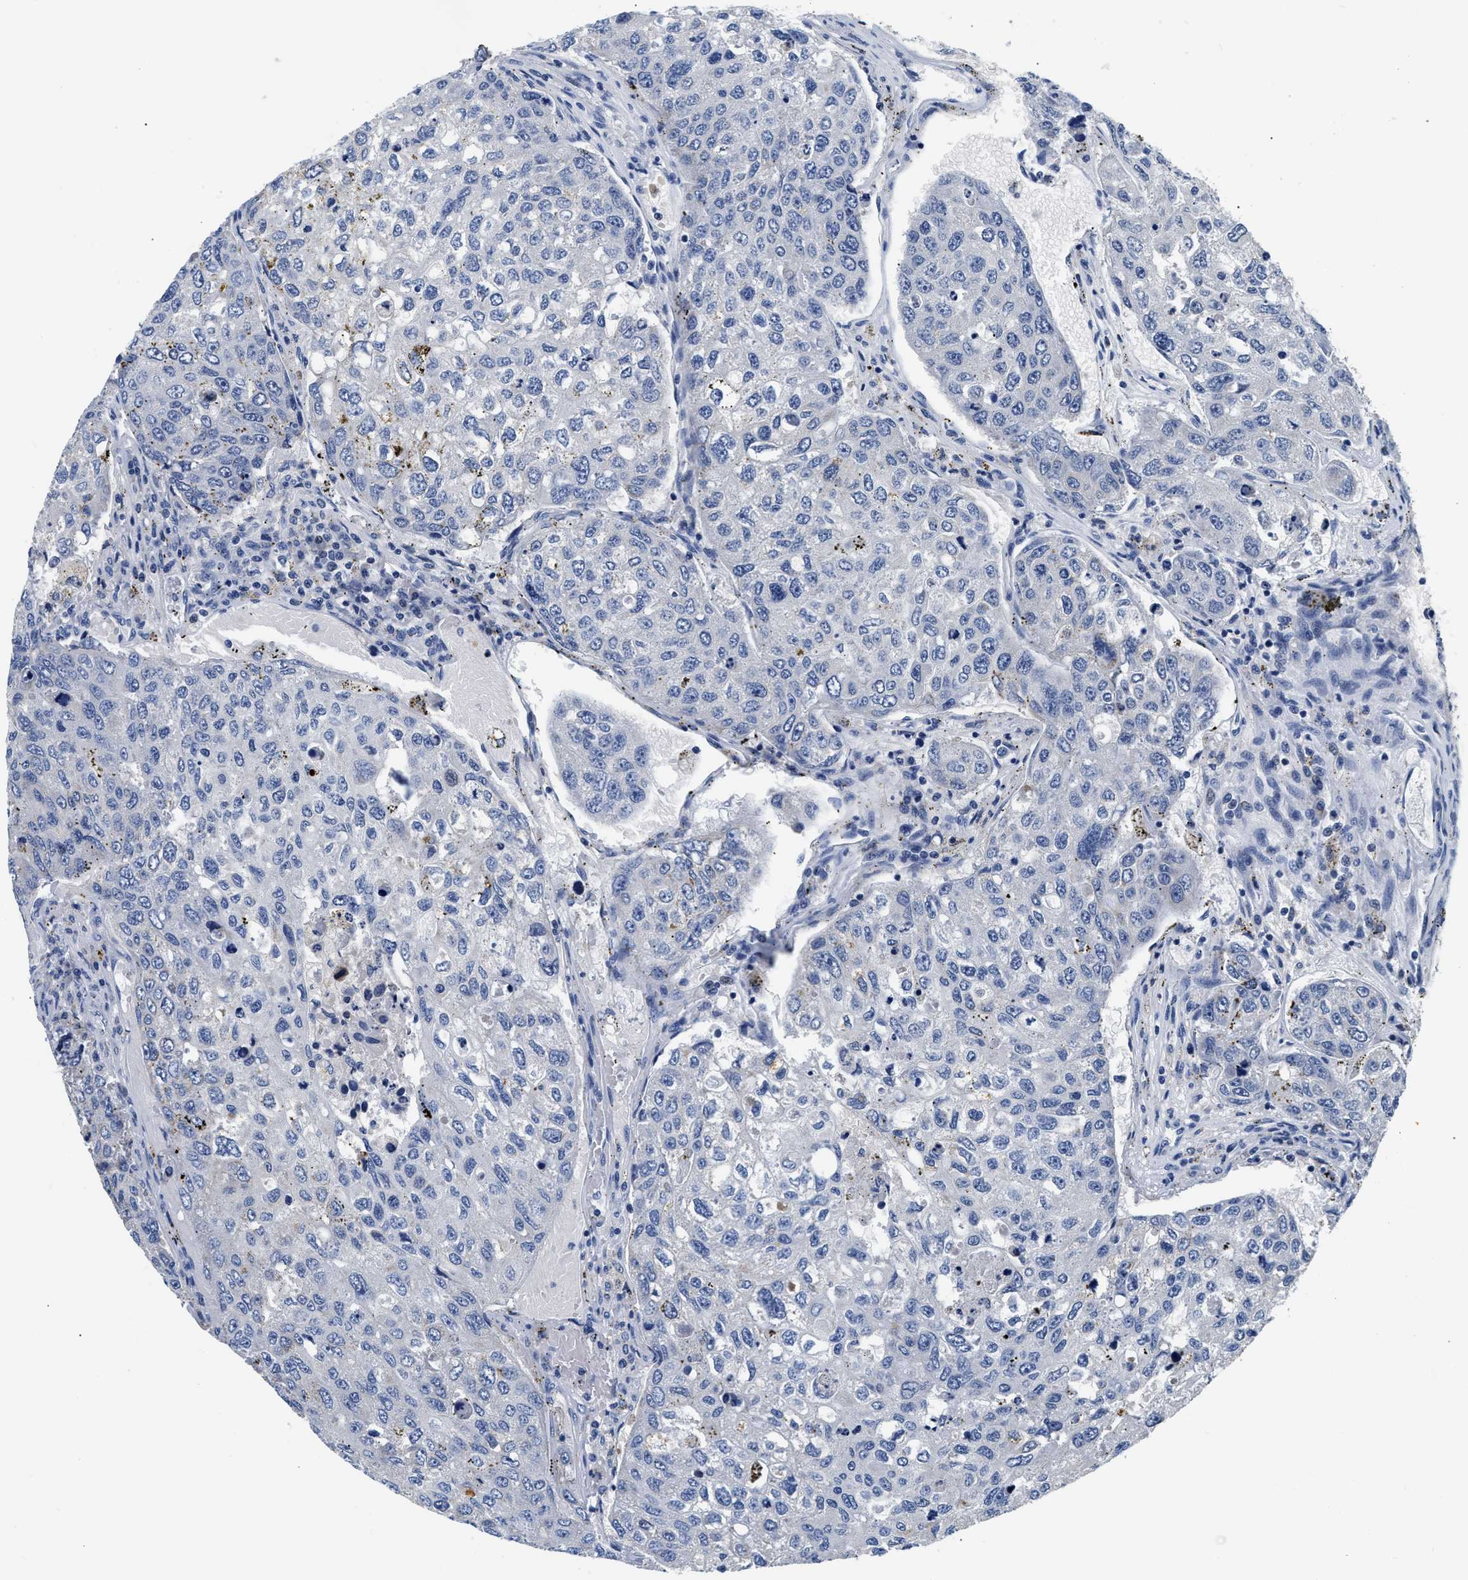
{"staining": {"intensity": "negative", "quantity": "none", "location": "none"}, "tissue": "urothelial cancer", "cell_type": "Tumor cells", "image_type": "cancer", "snomed": [{"axis": "morphology", "description": "Urothelial carcinoma, High grade"}, {"axis": "topography", "description": "Lymph node"}, {"axis": "topography", "description": "Urinary bladder"}], "caption": "Immunohistochemistry (IHC) histopathology image of human urothelial cancer stained for a protein (brown), which exhibits no positivity in tumor cells.", "gene": "PCK2", "patient": {"sex": "male", "age": 51}}